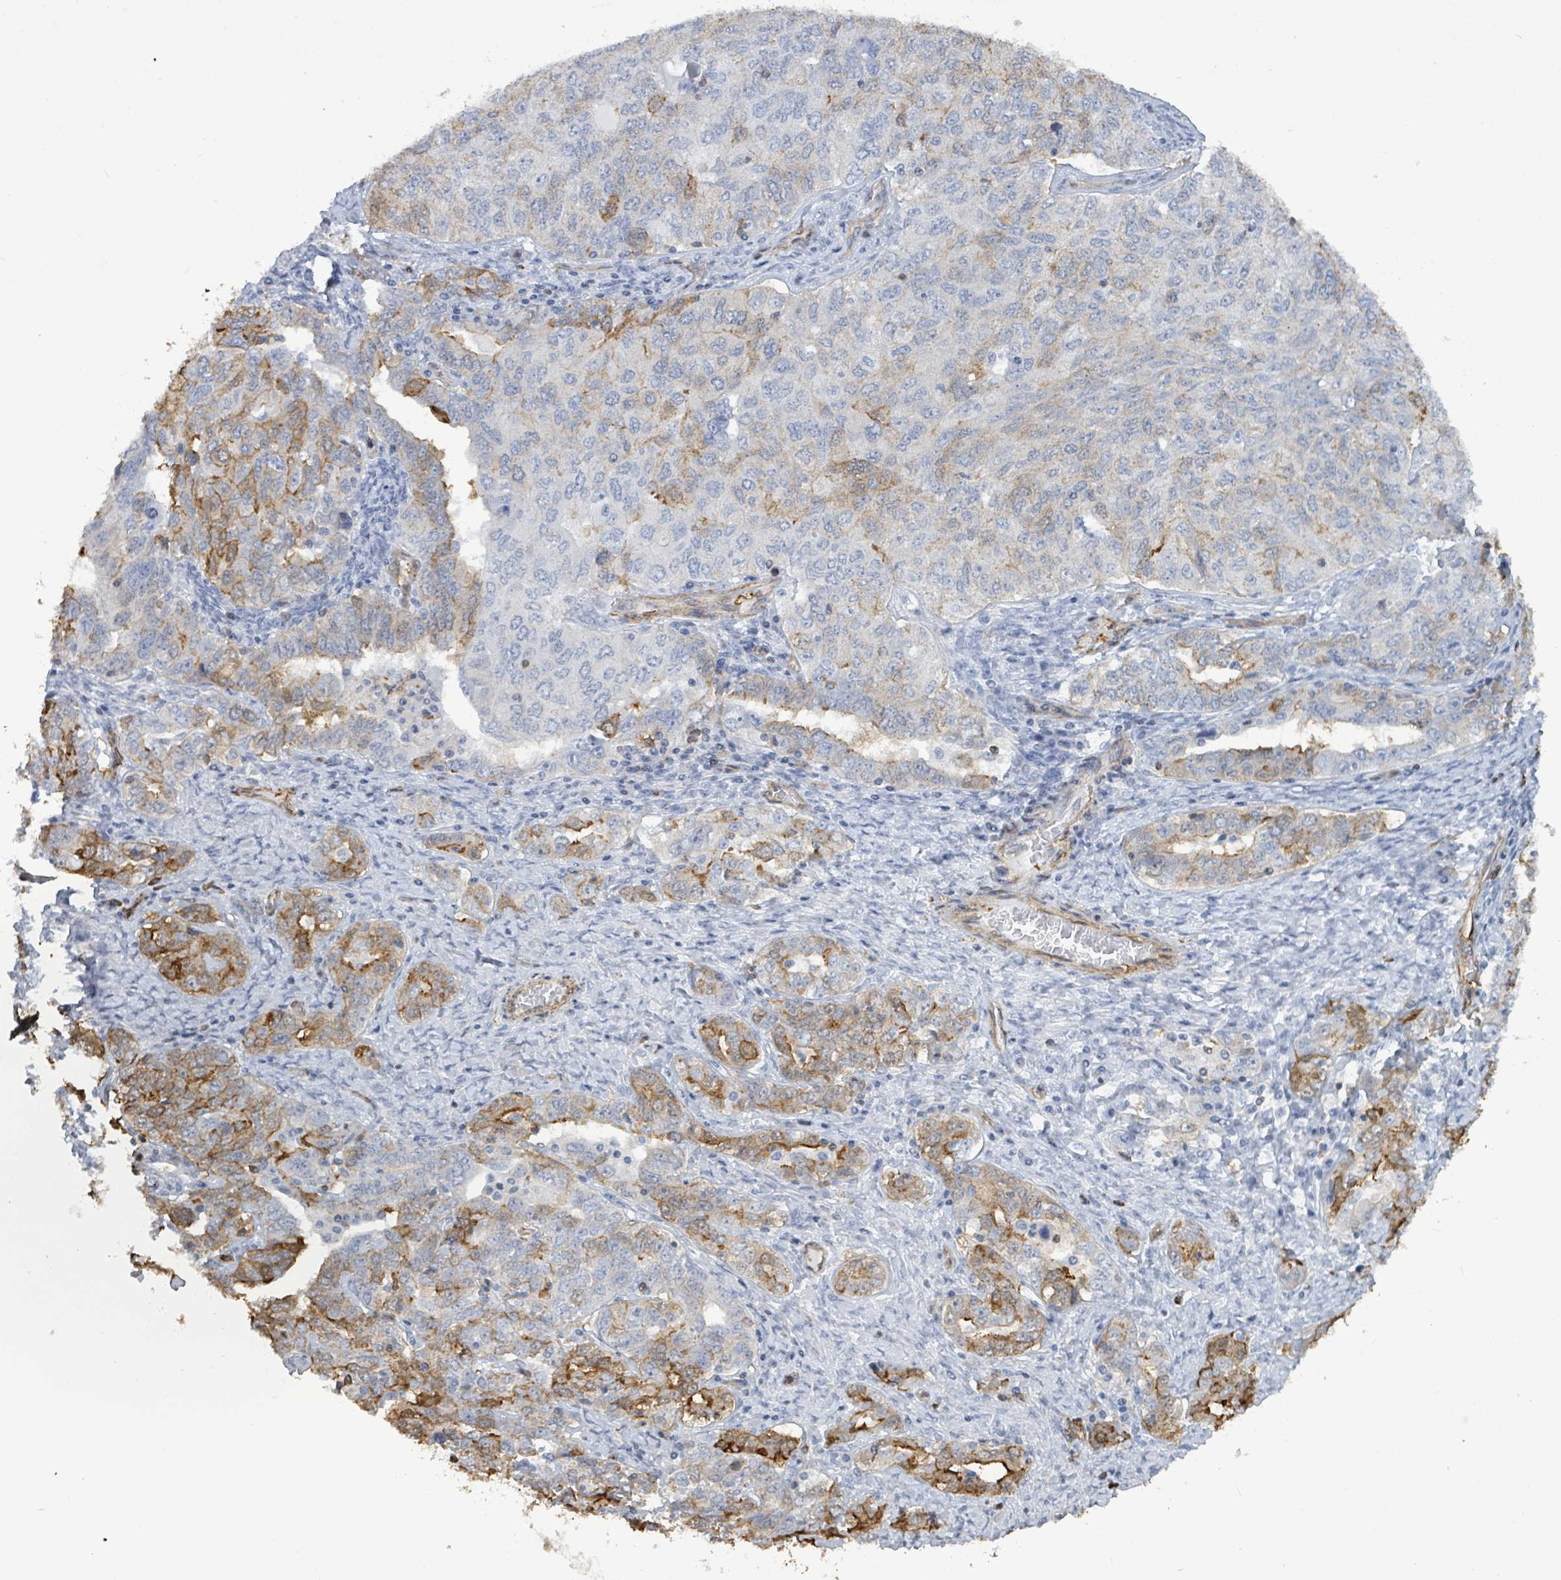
{"staining": {"intensity": "moderate", "quantity": "25%-75%", "location": "cytoplasmic/membranous"}, "tissue": "ovarian cancer", "cell_type": "Tumor cells", "image_type": "cancer", "snomed": [{"axis": "morphology", "description": "Carcinoma, endometroid"}, {"axis": "topography", "description": "Ovary"}], "caption": "The photomicrograph displays a brown stain indicating the presence of a protein in the cytoplasmic/membranous of tumor cells in ovarian cancer.", "gene": "PRKRIP1", "patient": {"sex": "female", "age": 62}}